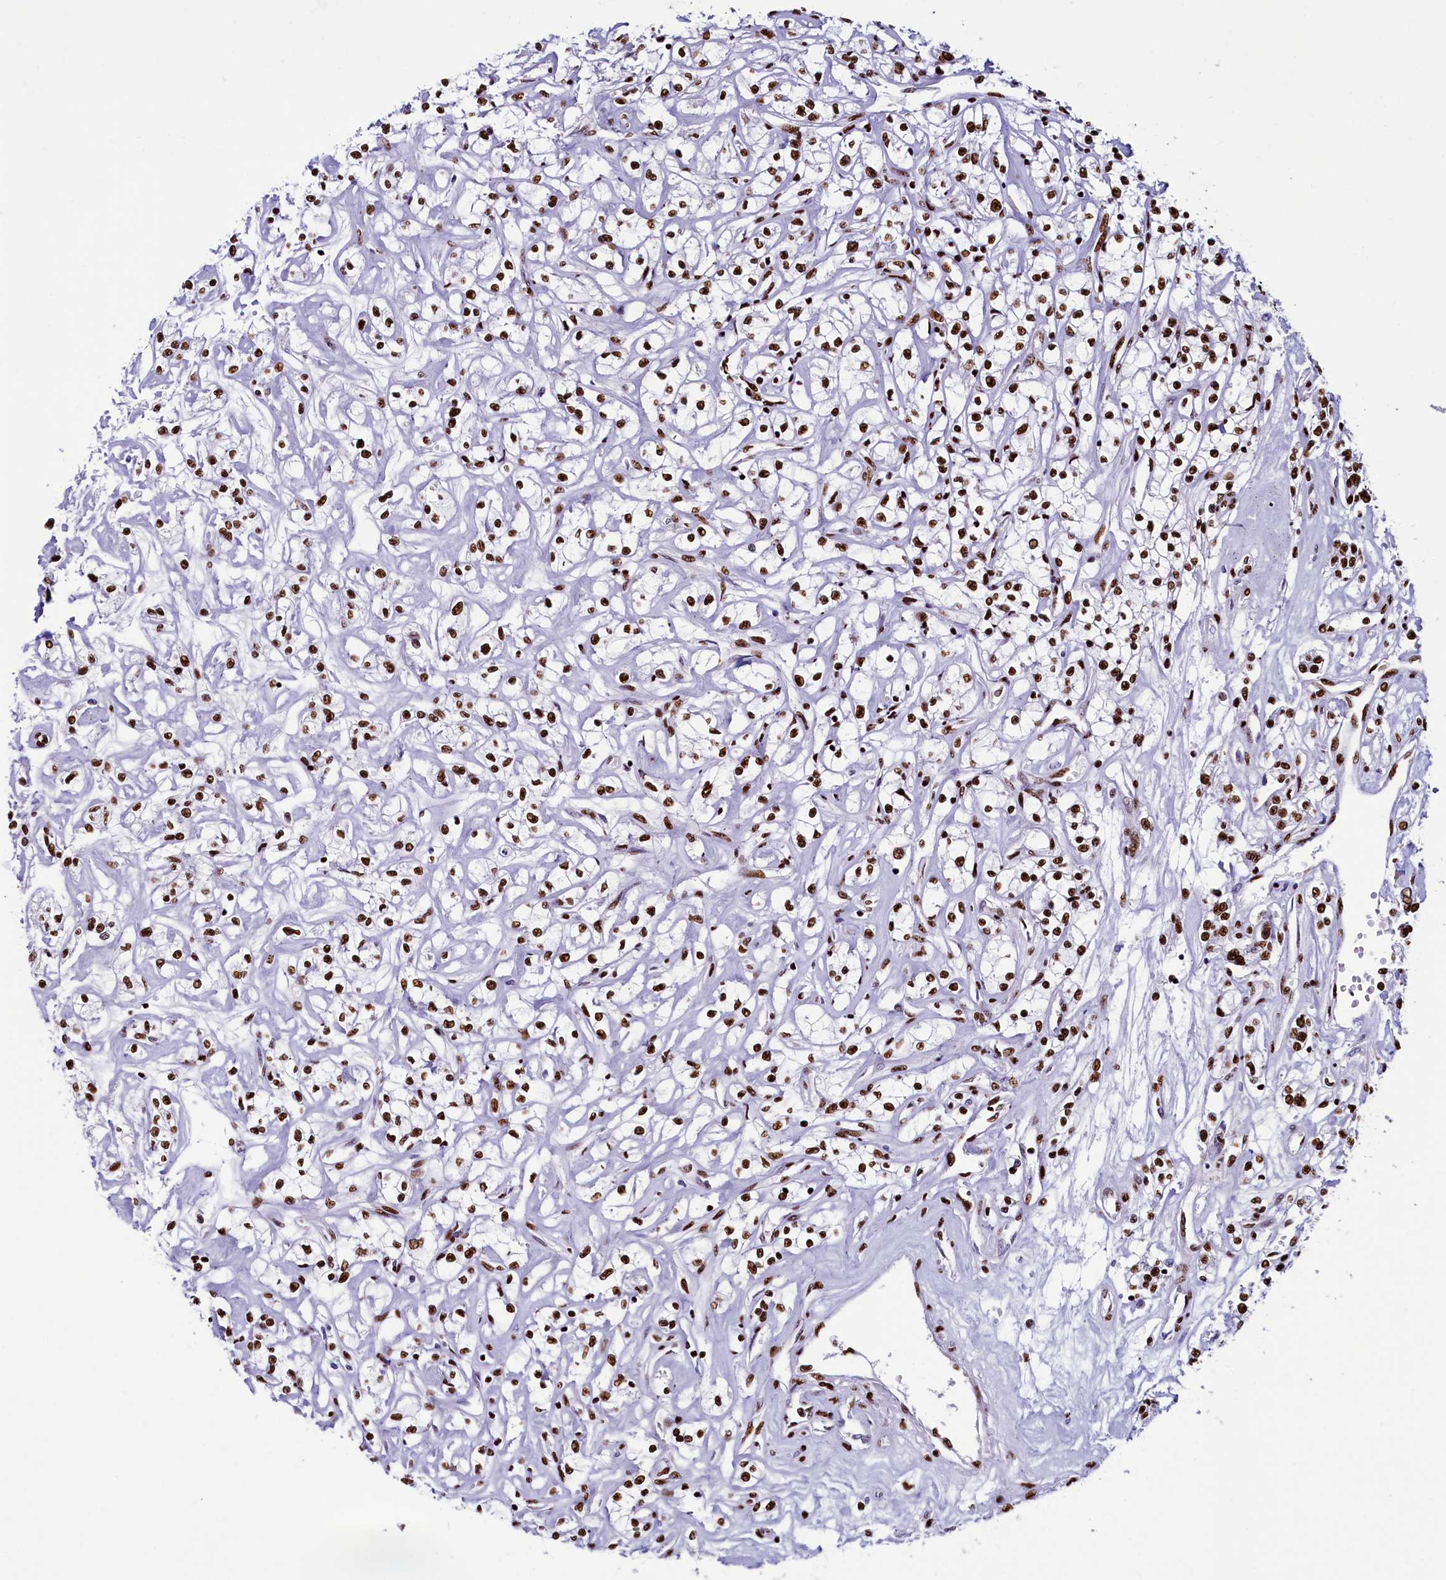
{"staining": {"intensity": "strong", "quantity": ">75%", "location": "nuclear"}, "tissue": "renal cancer", "cell_type": "Tumor cells", "image_type": "cancer", "snomed": [{"axis": "morphology", "description": "Adenocarcinoma, NOS"}, {"axis": "topography", "description": "Kidney"}], "caption": "Adenocarcinoma (renal) stained with immunohistochemistry (IHC) reveals strong nuclear positivity in approximately >75% of tumor cells. The protein of interest is shown in brown color, while the nuclei are stained blue.", "gene": "SRRM2", "patient": {"sex": "female", "age": 59}}